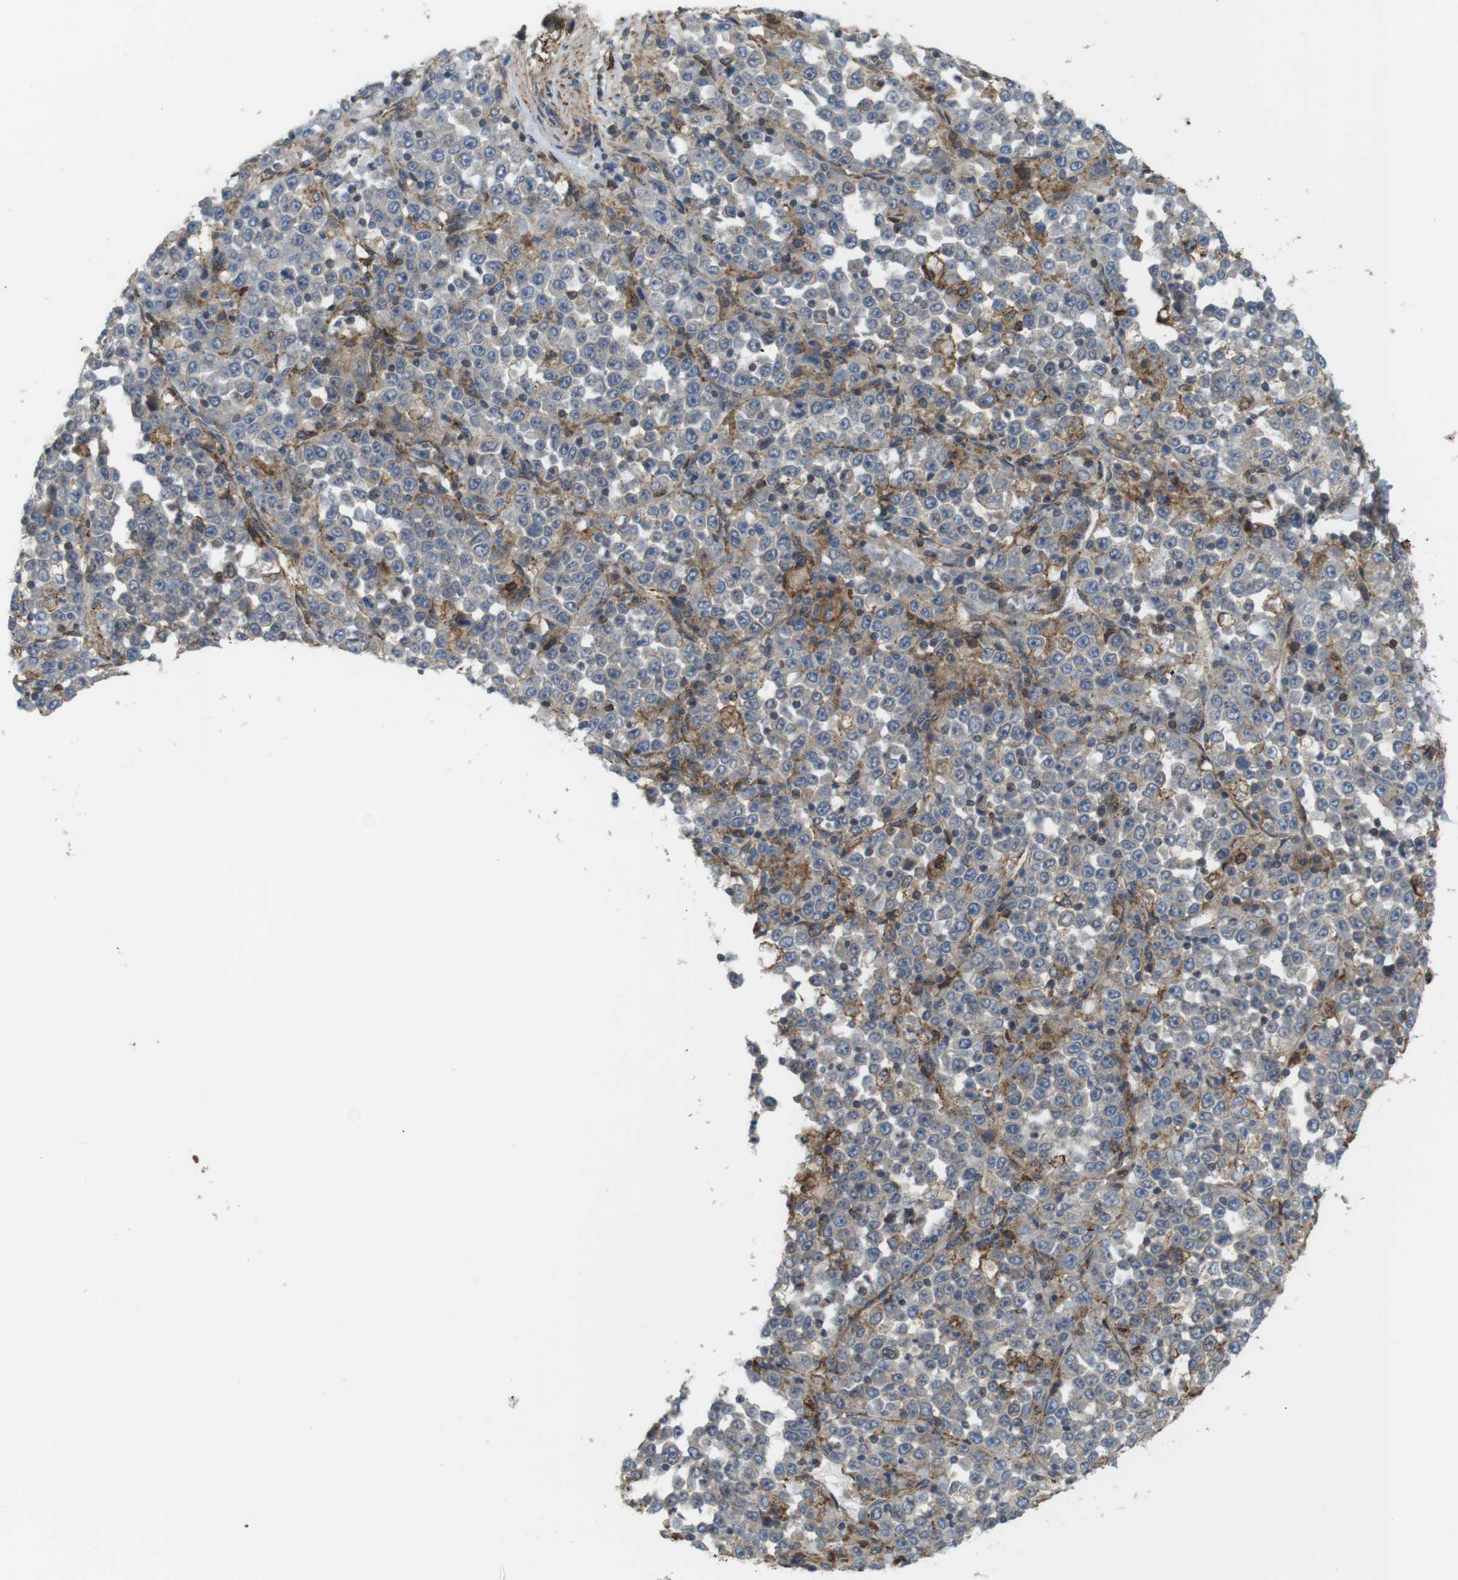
{"staining": {"intensity": "weak", "quantity": "25%-75%", "location": "cytoplasmic/membranous"}, "tissue": "stomach cancer", "cell_type": "Tumor cells", "image_type": "cancer", "snomed": [{"axis": "morphology", "description": "Normal tissue, NOS"}, {"axis": "morphology", "description": "Adenocarcinoma, NOS"}, {"axis": "topography", "description": "Stomach, upper"}, {"axis": "topography", "description": "Stomach"}], "caption": "Adenocarcinoma (stomach) stained for a protein (brown) demonstrates weak cytoplasmic/membranous positive staining in approximately 25%-75% of tumor cells.", "gene": "DDAH2", "patient": {"sex": "male", "age": 59}}